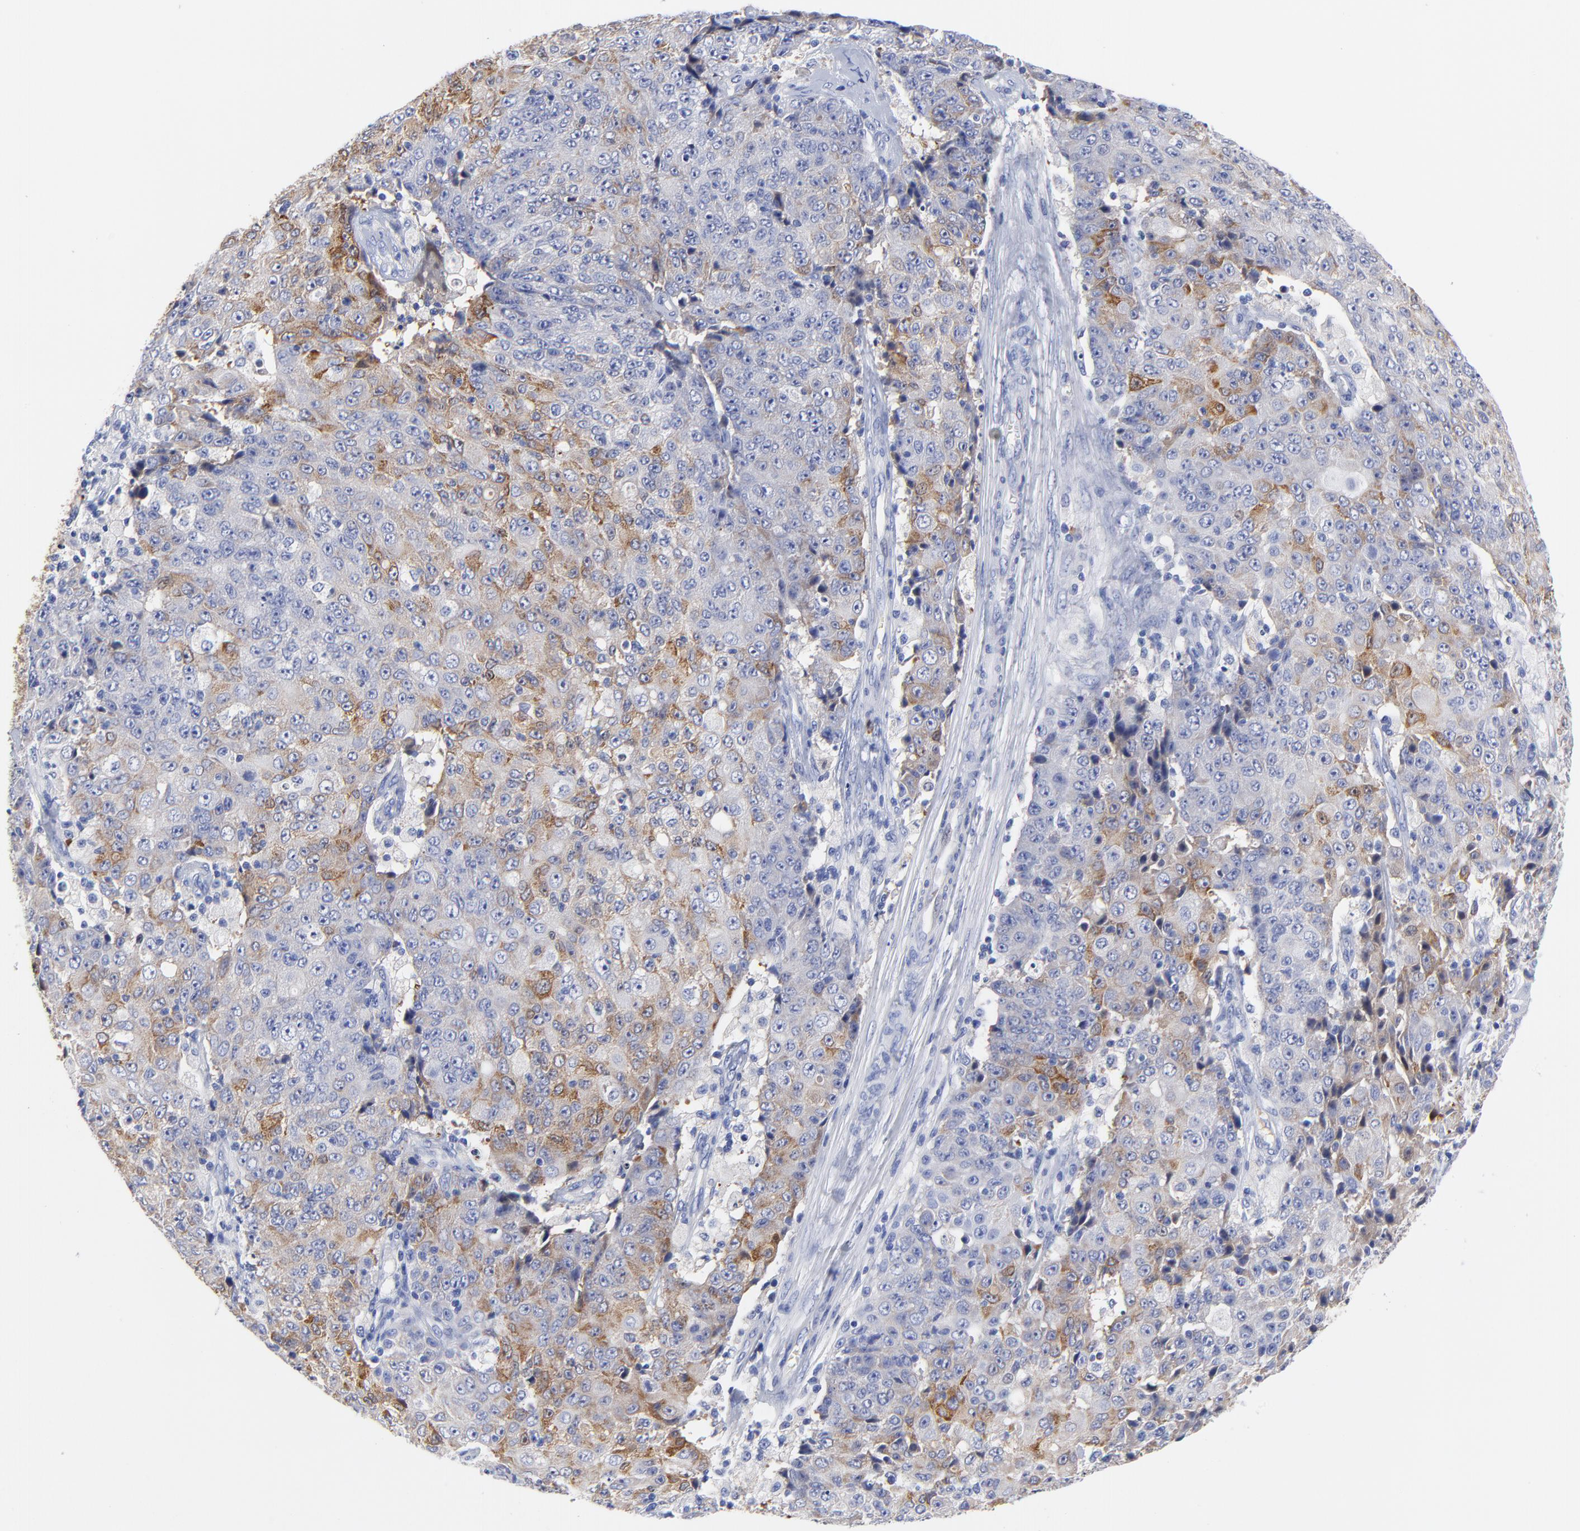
{"staining": {"intensity": "moderate", "quantity": "25%-75%", "location": "cytoplasmic/membranous"}, "tissue": "ovarian cancer", "cell_type": "Tumor cells", "image_type": "cancer", "snomed": [{"axis": "morphology", "description": "Carcinoma, endometroid"}, {"axis": "topography", "description": "Ovary"}], "caption": "Immunohistochemistry (IHC) photomicrograph of neoplastic tissue: endometroid carcinoma (ovarian) stained using IHC displays medium levels of moderate protein expression localized specifically in the cytoplasmic/membranous of tumor cells, appearing as a cytoplasmic/membranous brown color.", "gene": "IGLV3-10", "patient": {"sex": "female", "age": 42}}